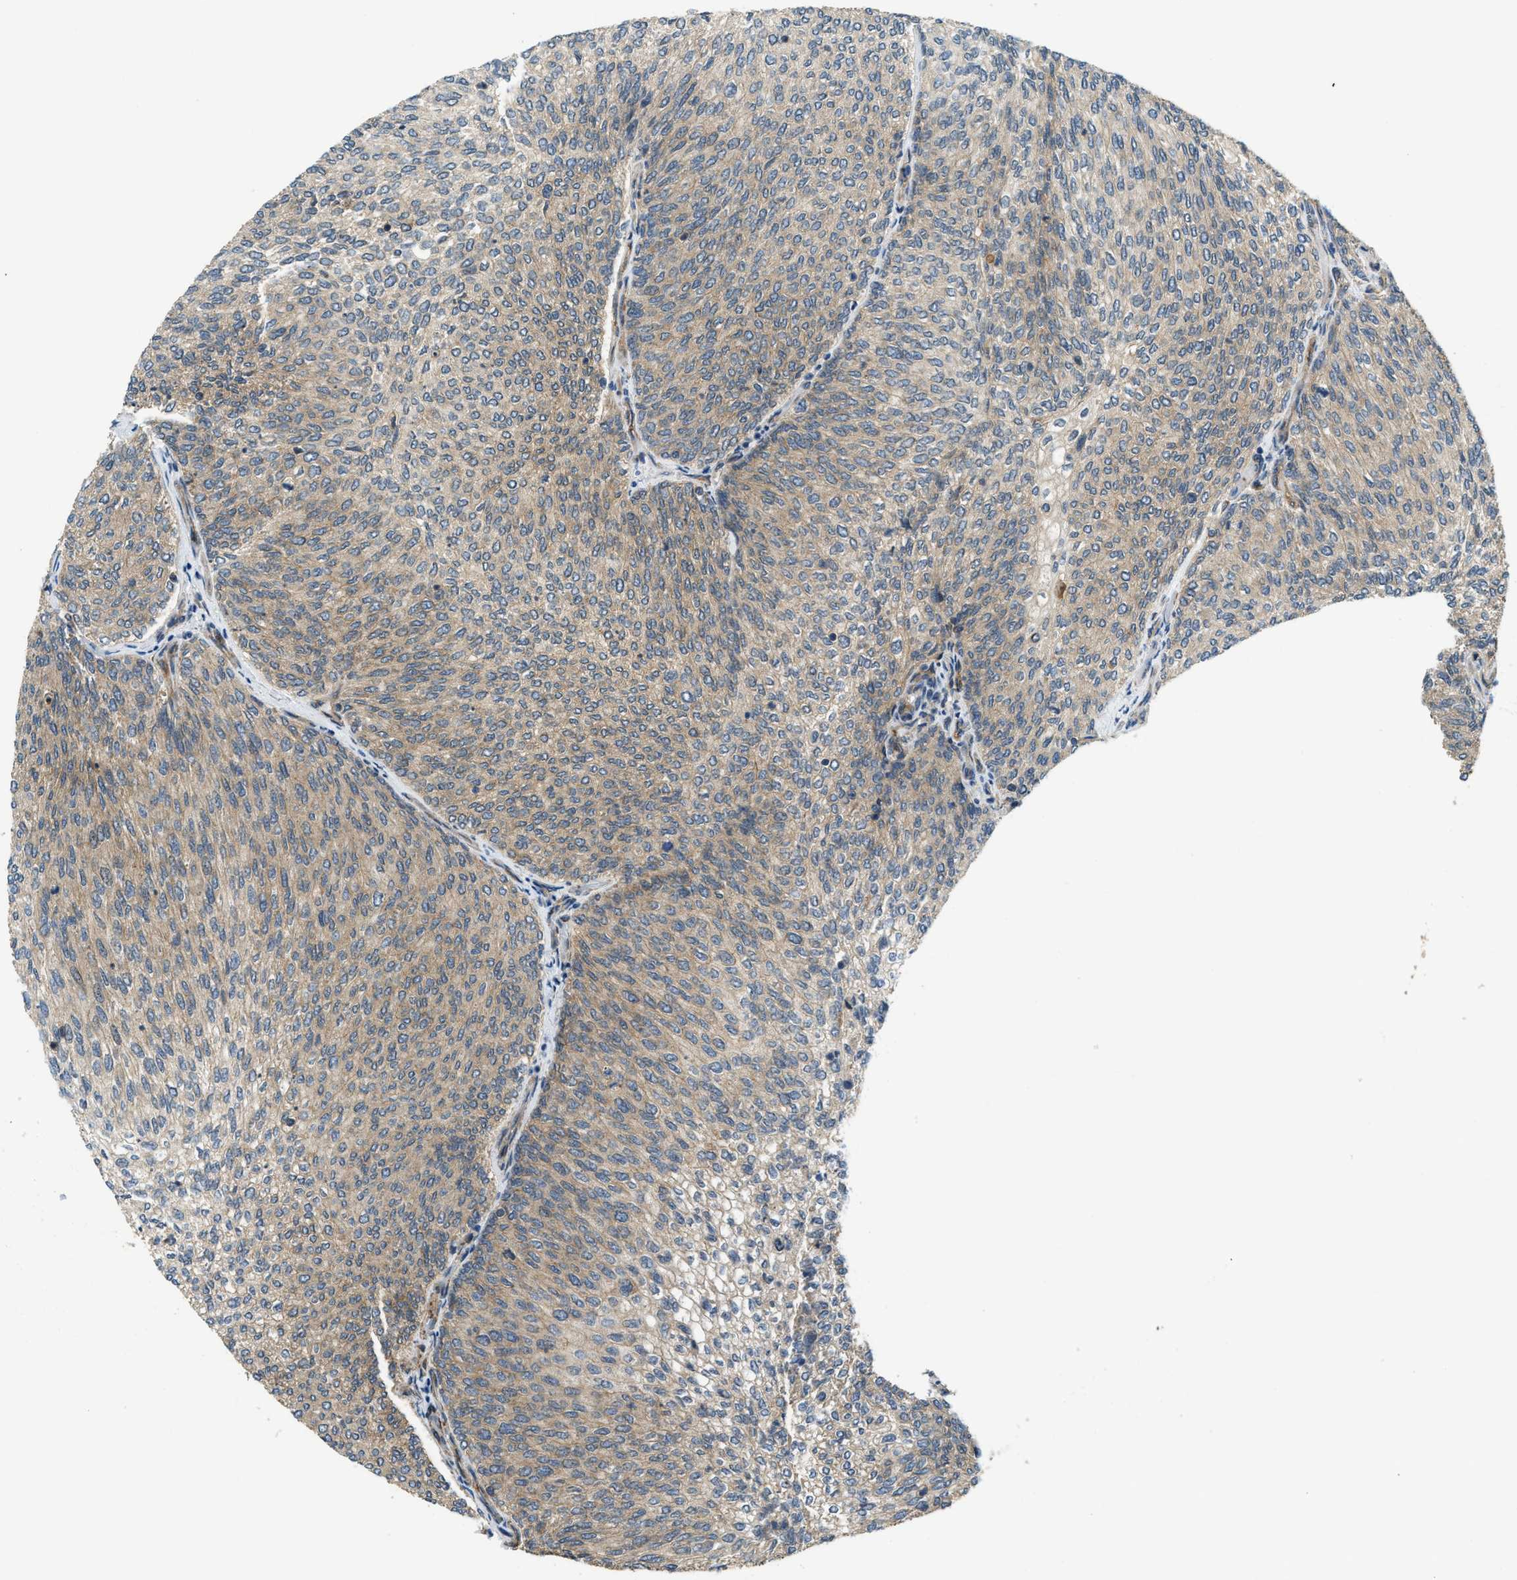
{"staining": {"intensity": "weak", "quantity": "25%-75%", "location": "cytoplasmic/membranous"}, "tissue": "urothelial cancer", "cell_type": "Tumor cells", "image_type": "cancer", "snomed": [{"axis": "morphology", "description": "Urothelial carcinoma, Low grade"}, {"axis": "topography", "description": "Urinary bladder"}], "caption": "High-magnification brightfield microscopy of urothelial cancer stained with DAB (3,3'-diaminobenzidine) (brown) and counterstained with hematoxylin (blue). tumor cells exhibit weak cytoplasmic/membranous positivity is appreciated in approximately25%-75% of cells.", "gene": "CGN", "patient": {"sex": "female", "age": 79}}